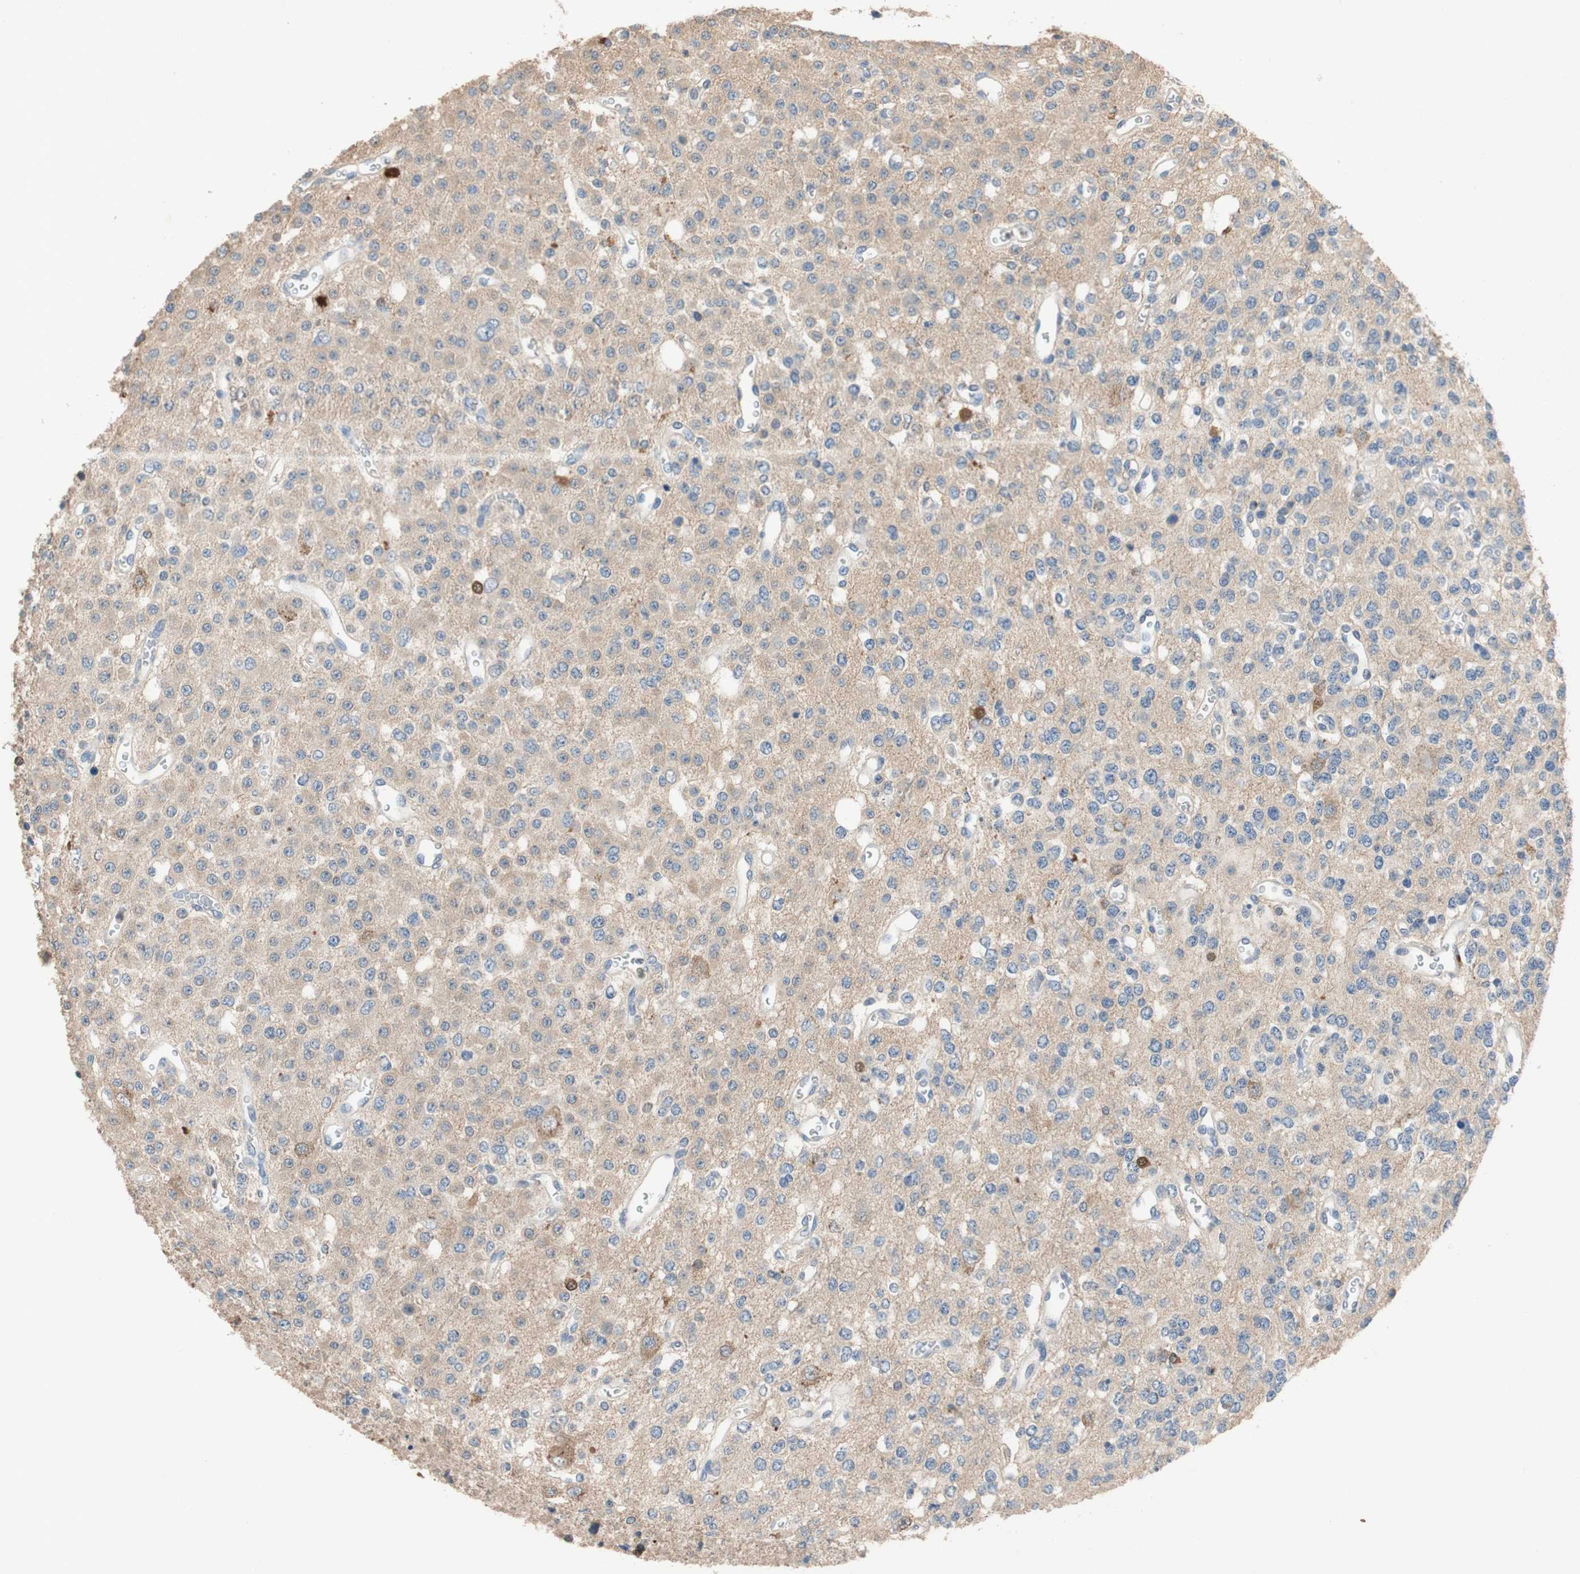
{"staining": {"intensity": "moderate", "quantity": ">75%", "location": "cytoplasmic/membranous"}, "tissue": "glioma", "cell_type": "Tumor cells", "image_type": "cancer", "snomed": [{"axis": "morphology", "description": "Glioma, malignant, Low grade"}, {"axis": "topography", "description": "Brain"}], "caption": "Immunohistochemical staining of human glioma exhibits medium levels of moderate cytoplasmic/membranous positivity in about >75% of tumor cells.", "gene": "ADAP1", "patient": {"sex": "male", "age": 38}}